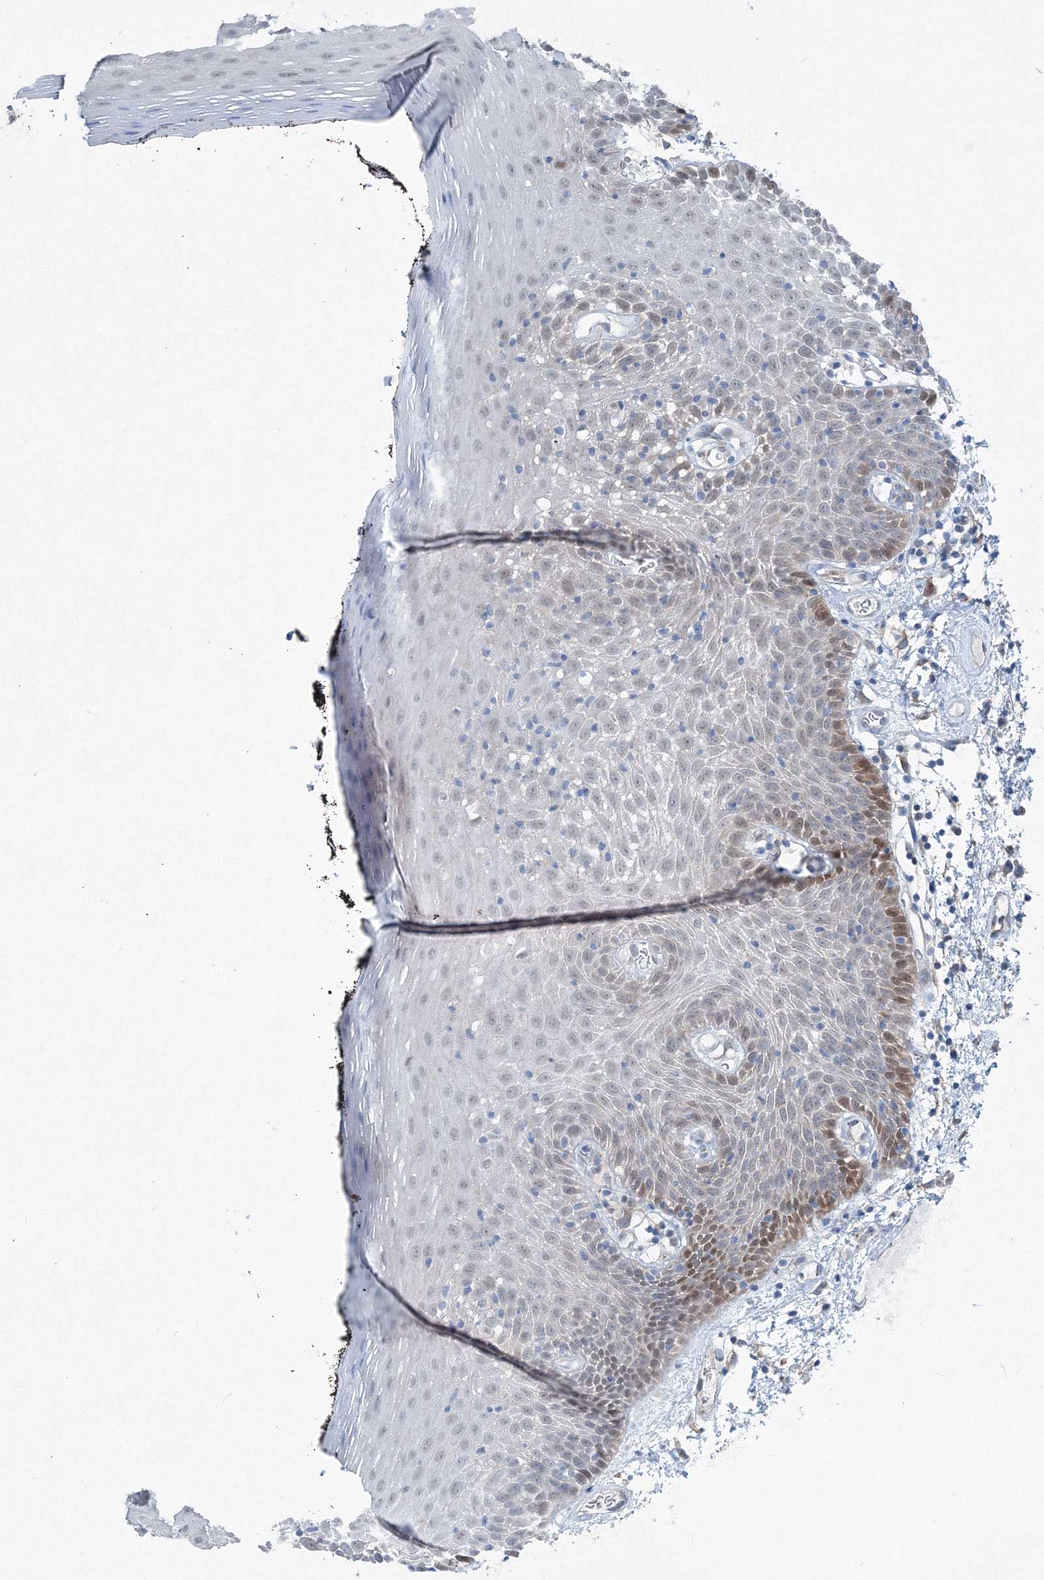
{"staining": {"intensity": "moderate", "quantity": "25%-75%", "location": "cytoplasmic/membranous,nuclear"}, "tissue": "oral mucosa", "cell_type": "Squamous epithelial cells", "image_type": "normal", "snomed": [{"axis": "morphology", "description": "Normal tissue, NOS"}, {"axis": "topography", "description": "Oral tissue"}], "caption": "Protein expression analysis of normal human oral mucosa reveals moderate cytoplasmic/membranous,nuclear expression in approximately 25%-75% of squamous epithelial cells. (Stains: DAB in brown, nuclei in blue, Microscopy: brightfield microscopy at high magnification).", "gene": "TPRKB", "patient": {"sex": "male", "age": 74}}